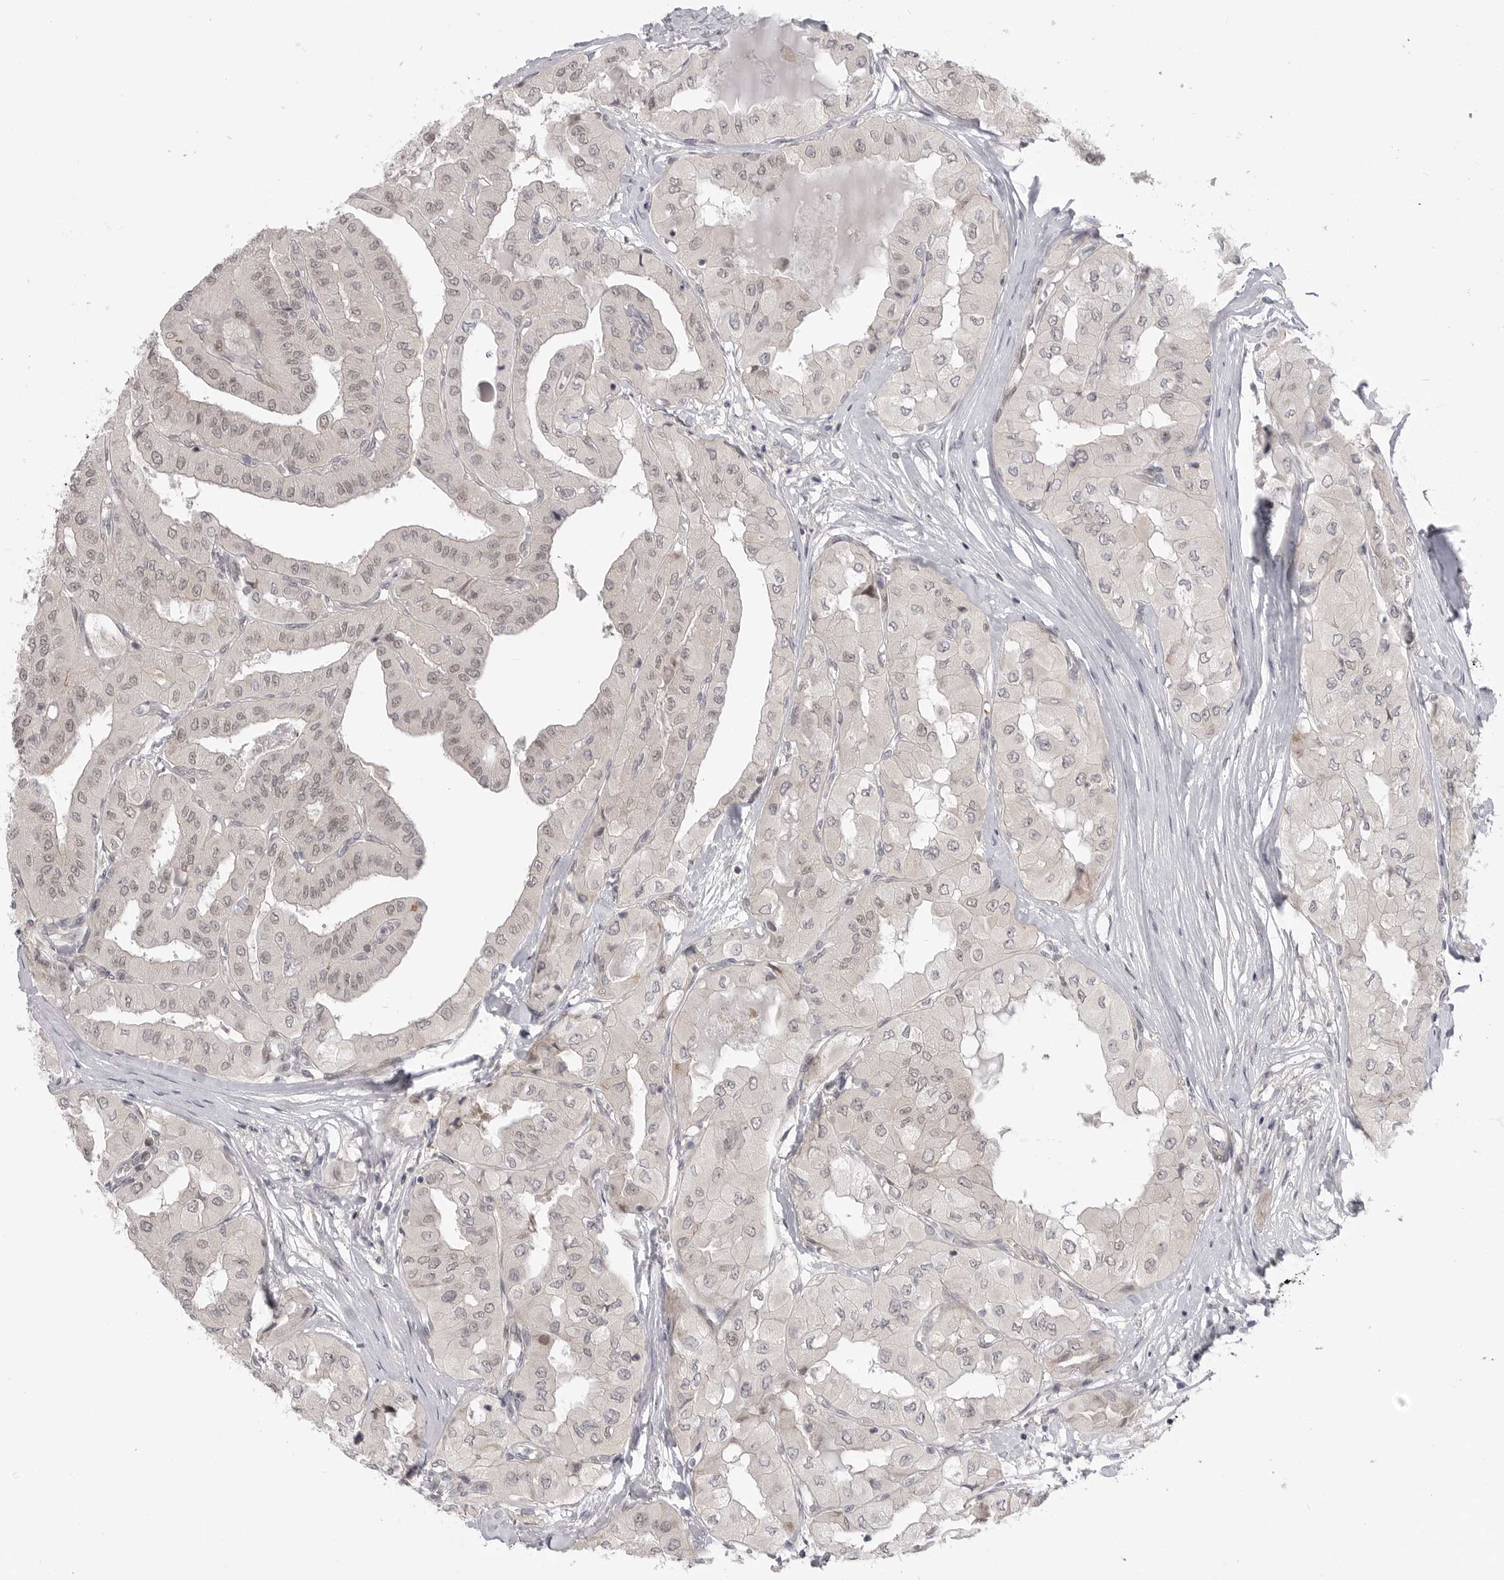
{"staining": {"intensity": "weak", "quantity": ">75%", "location": "nuclear"}, "tissue": "thyroid cancer", "cell_type": "Tumor cells", "image_type": "cancer", "snomed": [{"axis": "morphology", "description": "Papillary adenocarcinoma, NOS"}, {"axis": "topography", "description": "Thyroid gland"}], "caption": "Weak nuclear expression for a protein is identified in approximately >75% of tumor cells of papillary adenocarcinoma (thyroid) using immunohistochemistry (IHC).", "gene": "GGT6", "patient": {"sex": "female", "age": 59}}